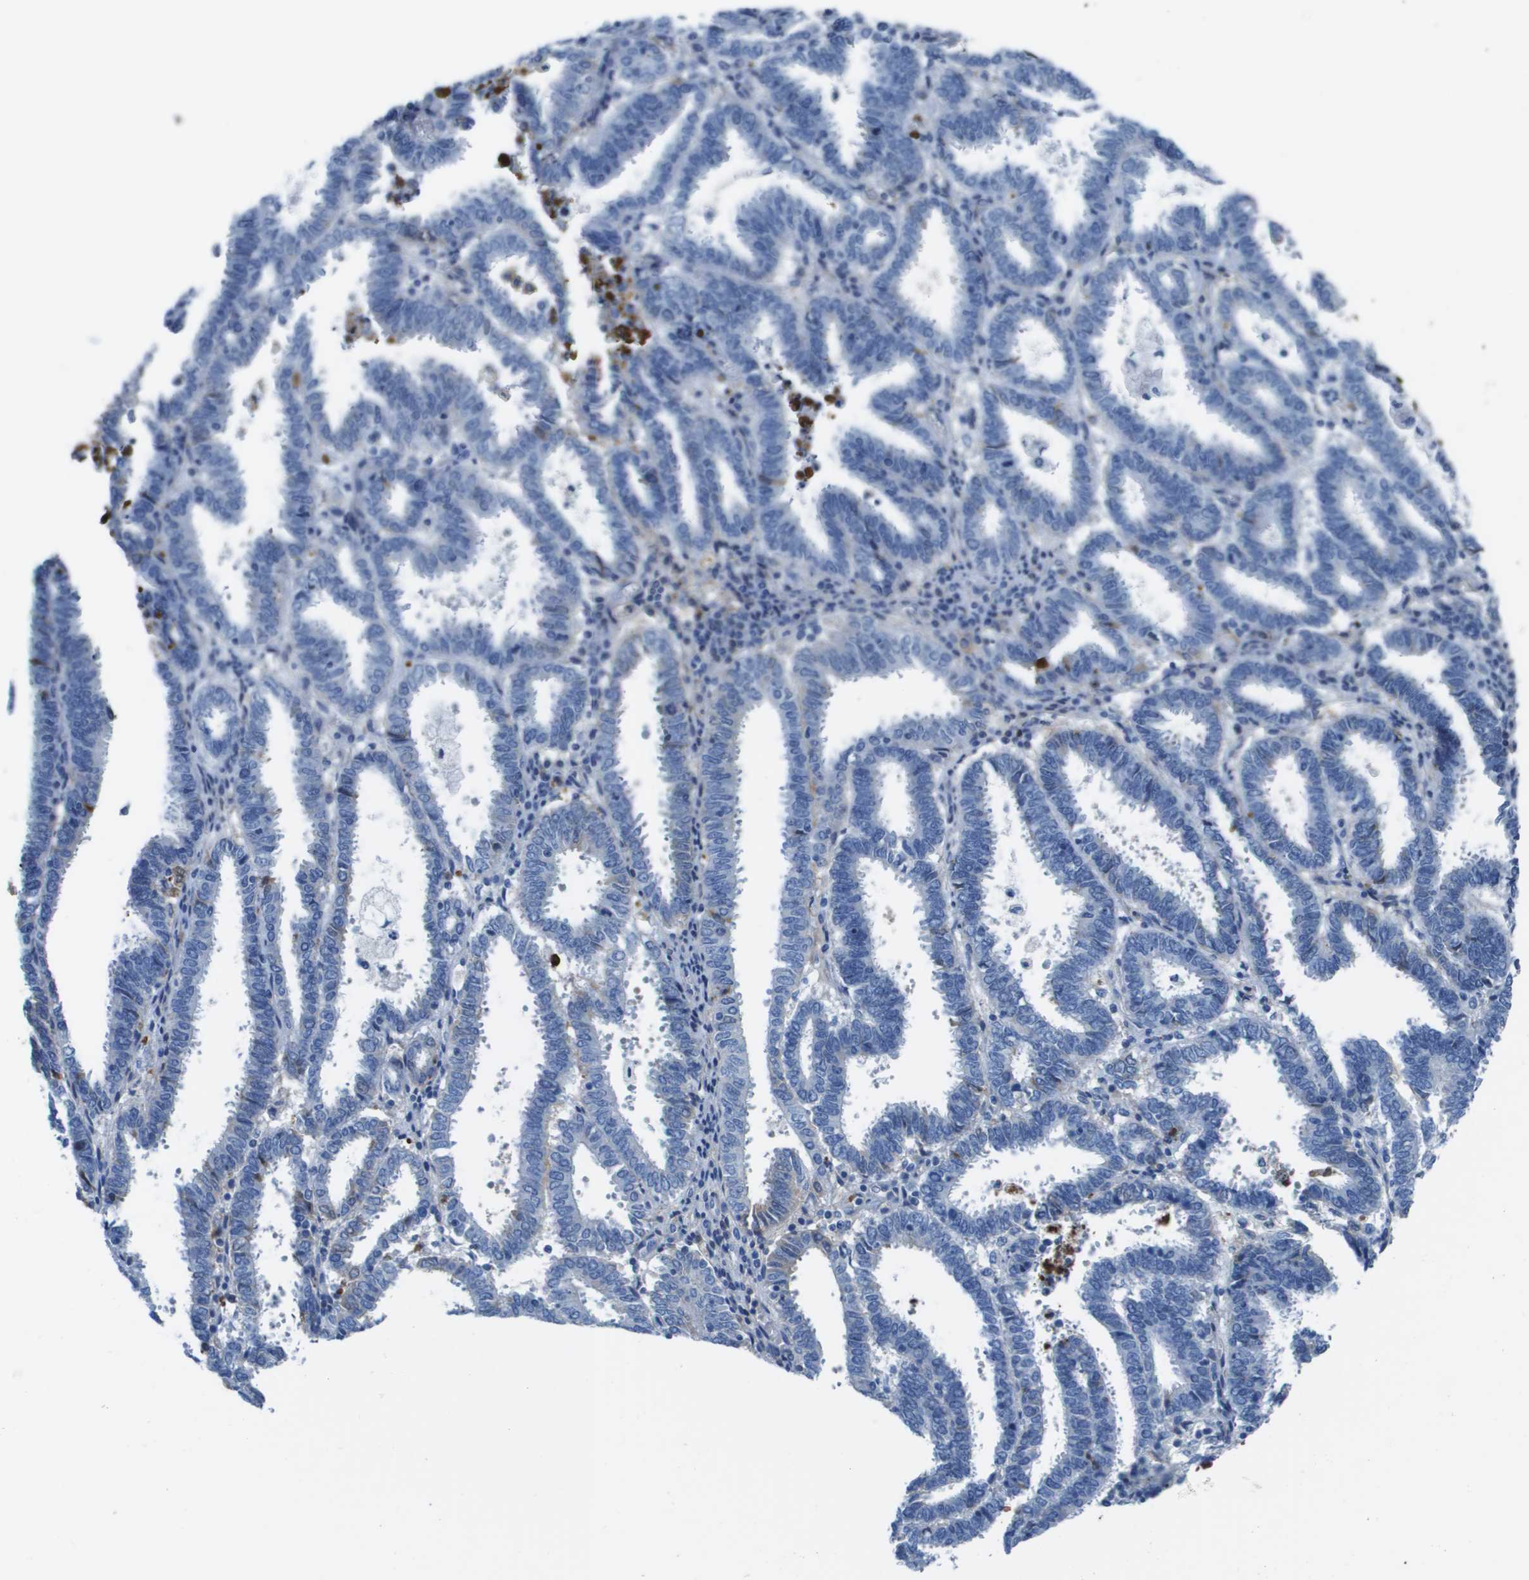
{"staining": {"intensity": "negative", "quantity": "none", "location": "none"}, "tissue": "endometrial cancer", "cell_type": "Tumor cells", "image_type": "cancer", "snomed": [{"axis": "morphology", "description": "Adenocarcinoma, NOS"}, {"axis": "topography", "description": "Uterus"}], "caption": "The micrograph exhibits no significant positivity in tumor cells of adenocarcinoma (endometrial). The staining is performed using DAB (3,3'-diaminobenzidine) brown chromogen with nuclei counter-stained in using hematoxylin.", "gene": "VTN", "patient": {"sex": "female", "age": 83}}